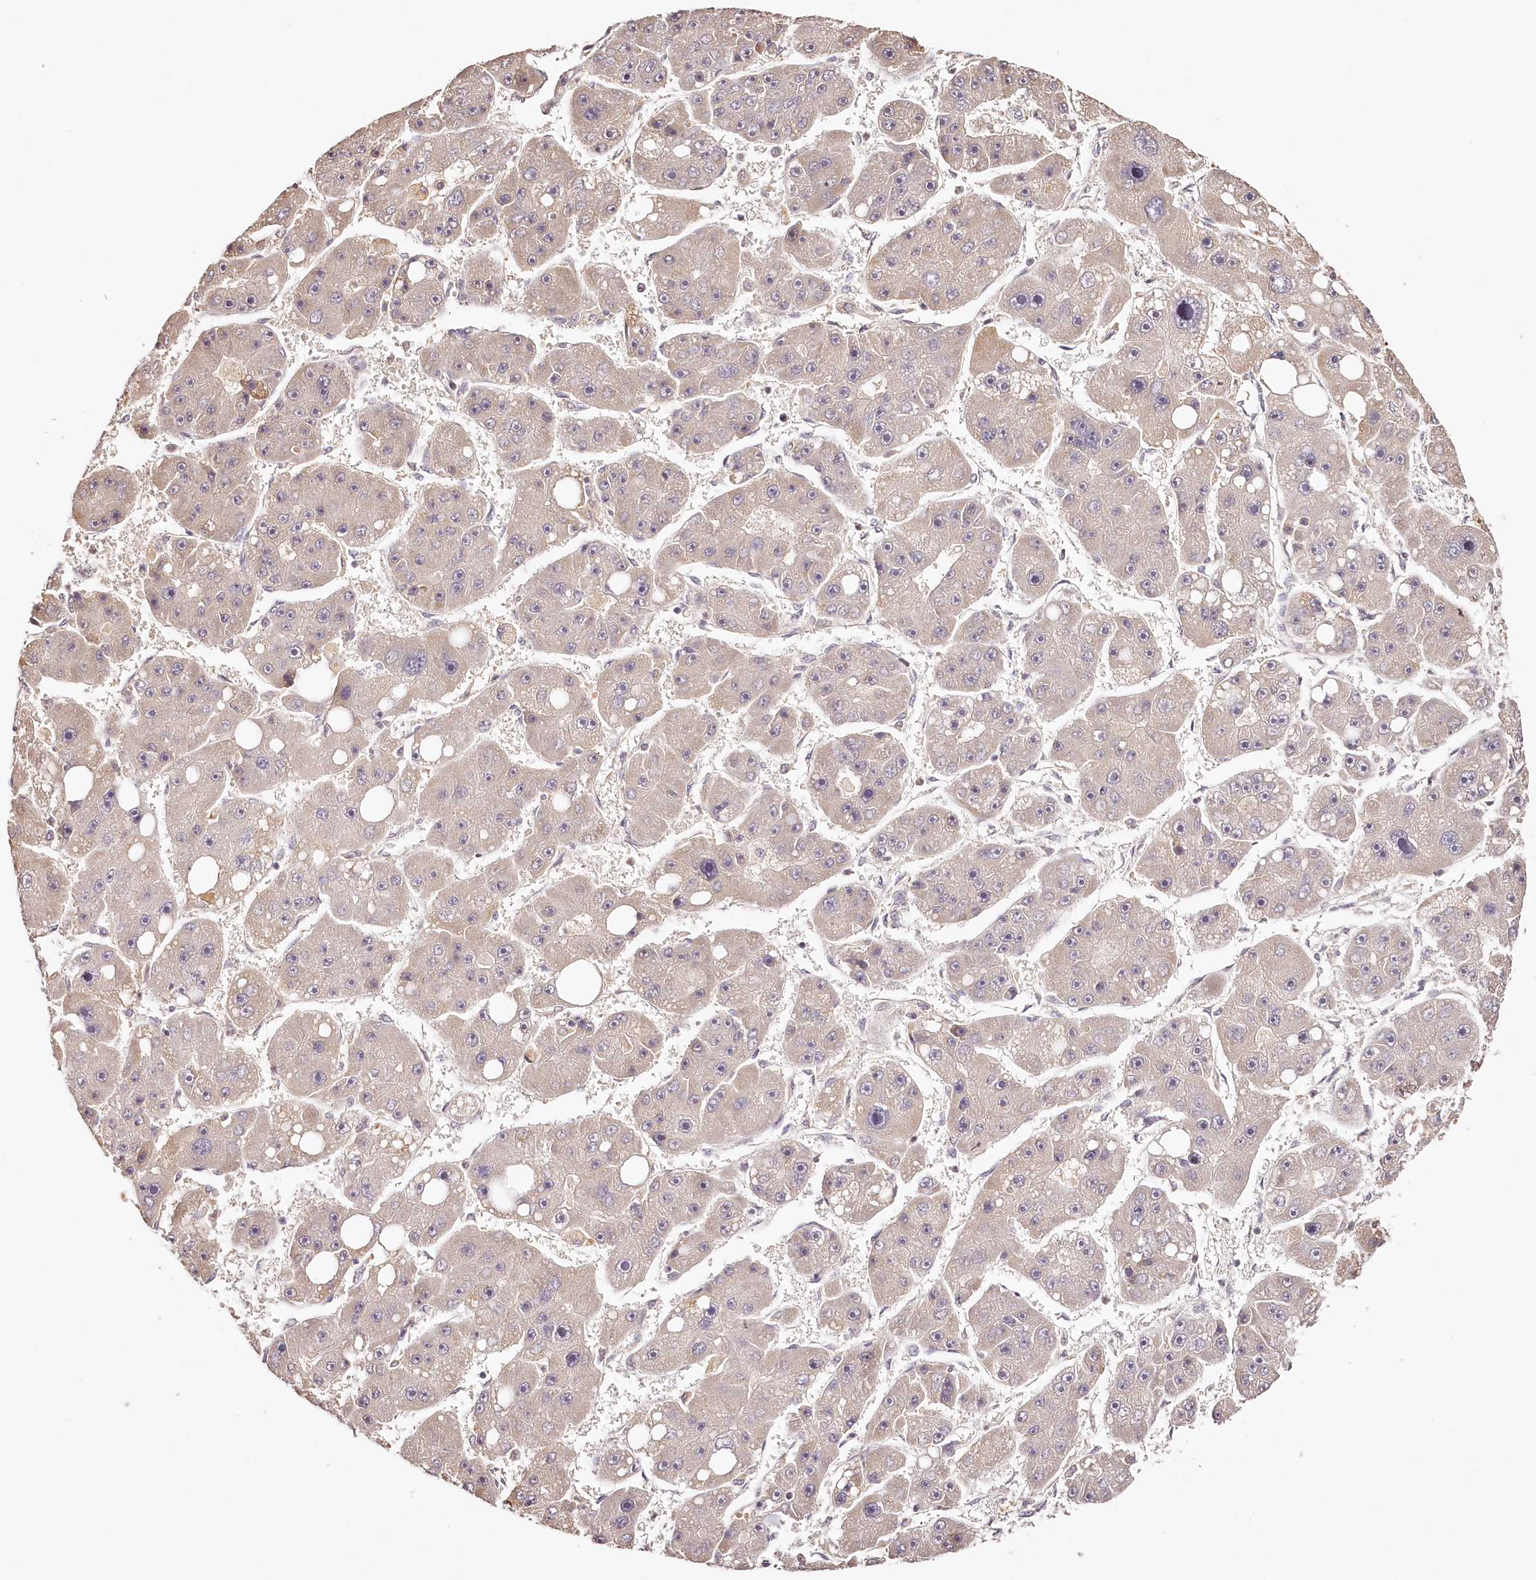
{"staining": {"intensity": "negative", "quantity": "none", "location": "none"}, "tissue": "liver cancer", "cell_type": "Tumor cells", "image_type": "cancer", "snomed": [{"axis": "morphology", "description": "Carcinoma, Hepatocellular, NOS"}, {"axis": "topography", "description": "Liver"}], "caption": "Immunohistochemistry of liver cancer displays no positivity in tumor cells.", "gene": "SYNGR1", "patient": {"sex": "female", "age": 61}}